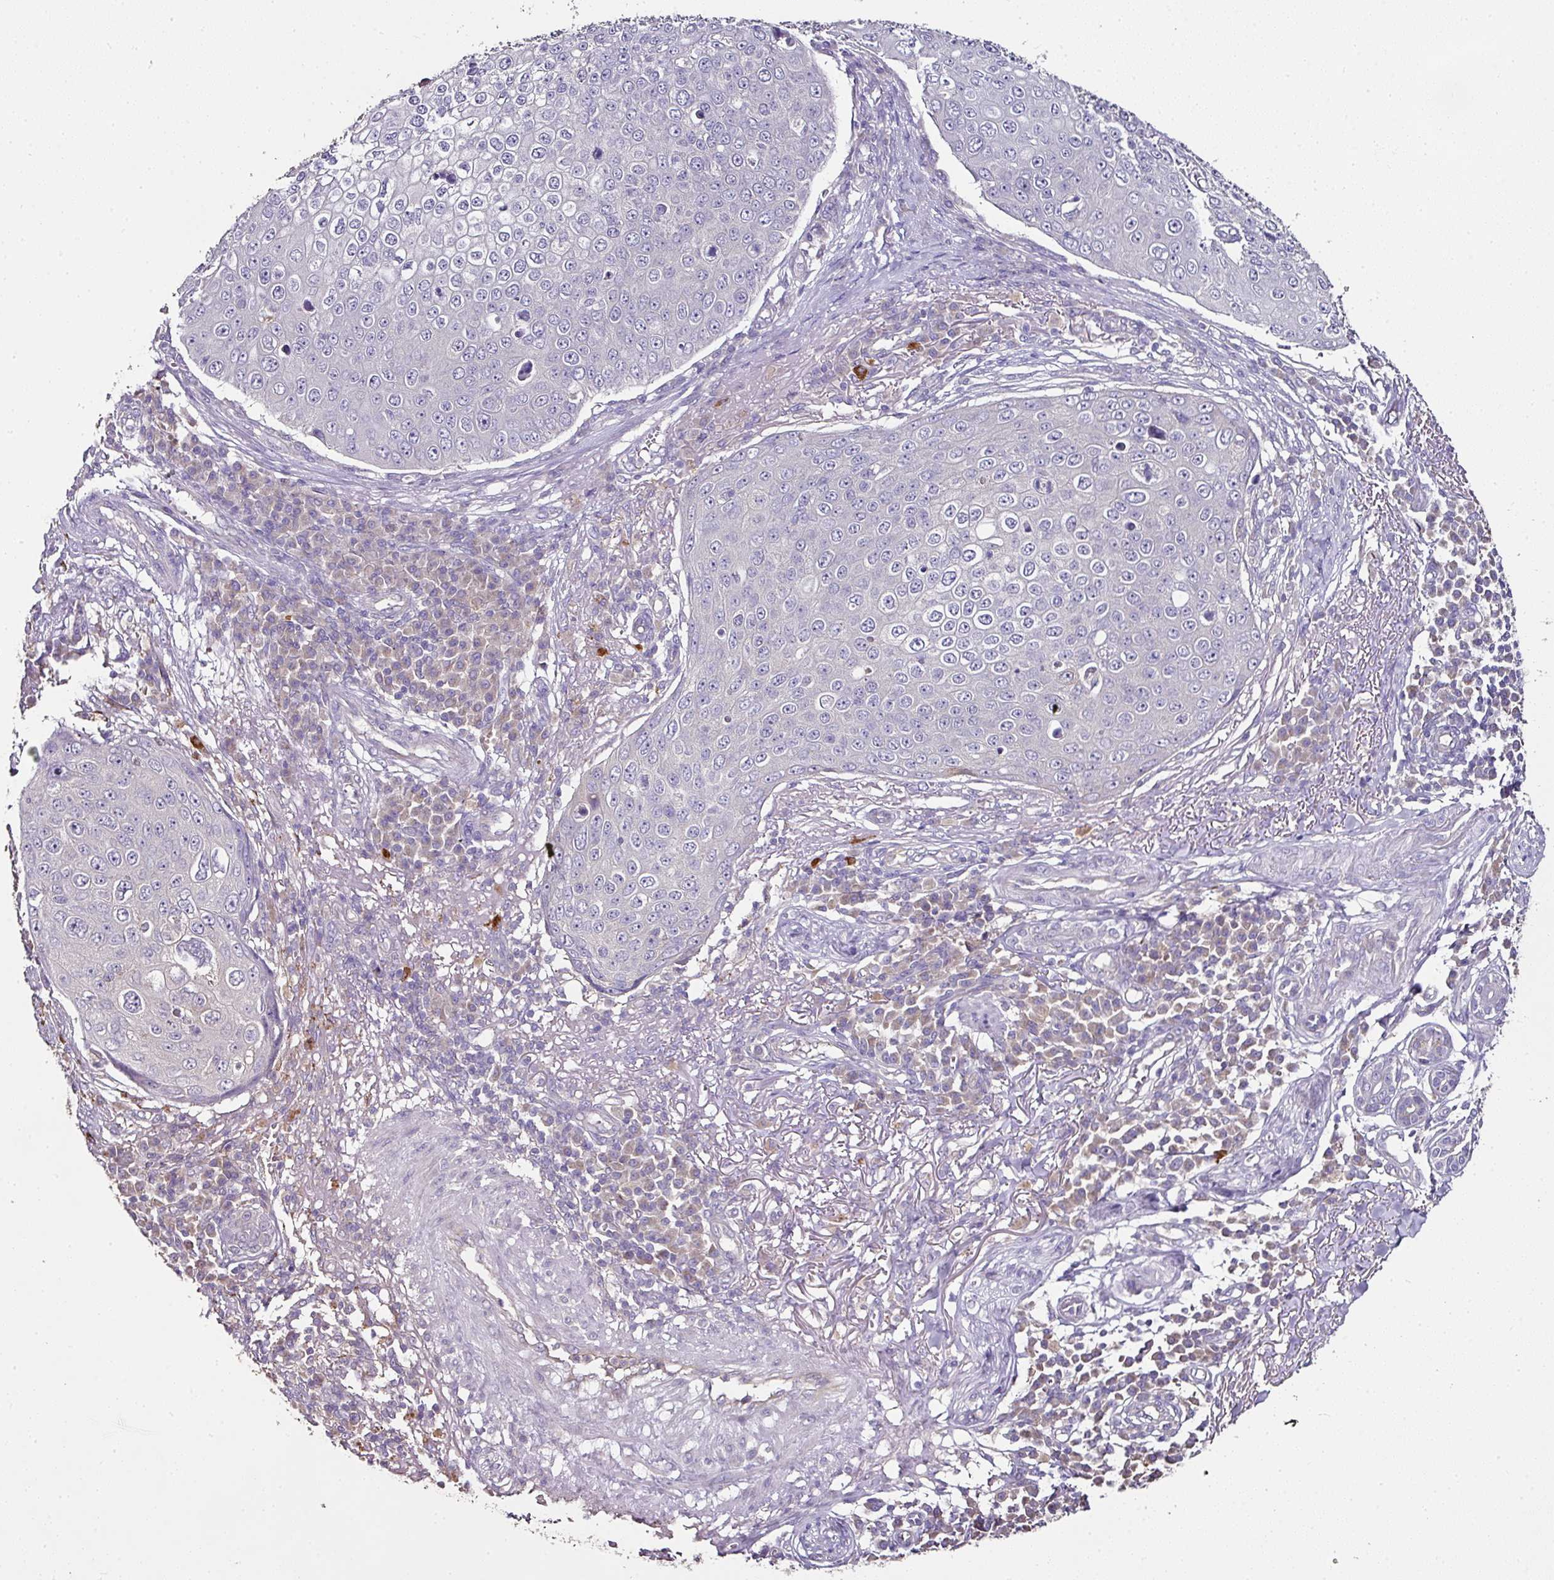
{"staining": {"intensity": "negative", "quantity": "none", "location": "none"}, "tissue": "skin cancer", "cell_type": "Tumor cells", "image_type": "cancer", "snomed": [{"axis": "morphology", "description": "Squamous cell carcinoma, NOS"}, {"axis": "topography", "description": "Skin"}], "caption": "This histopathology image is of skin cancer stained with immunohistochemistry to label a protein in brown with the nuclei are counter-stained blue. There is no staining in tumor cells.", "gene": "SKIC2", "patient": {"sex": "male", "age": 71}}